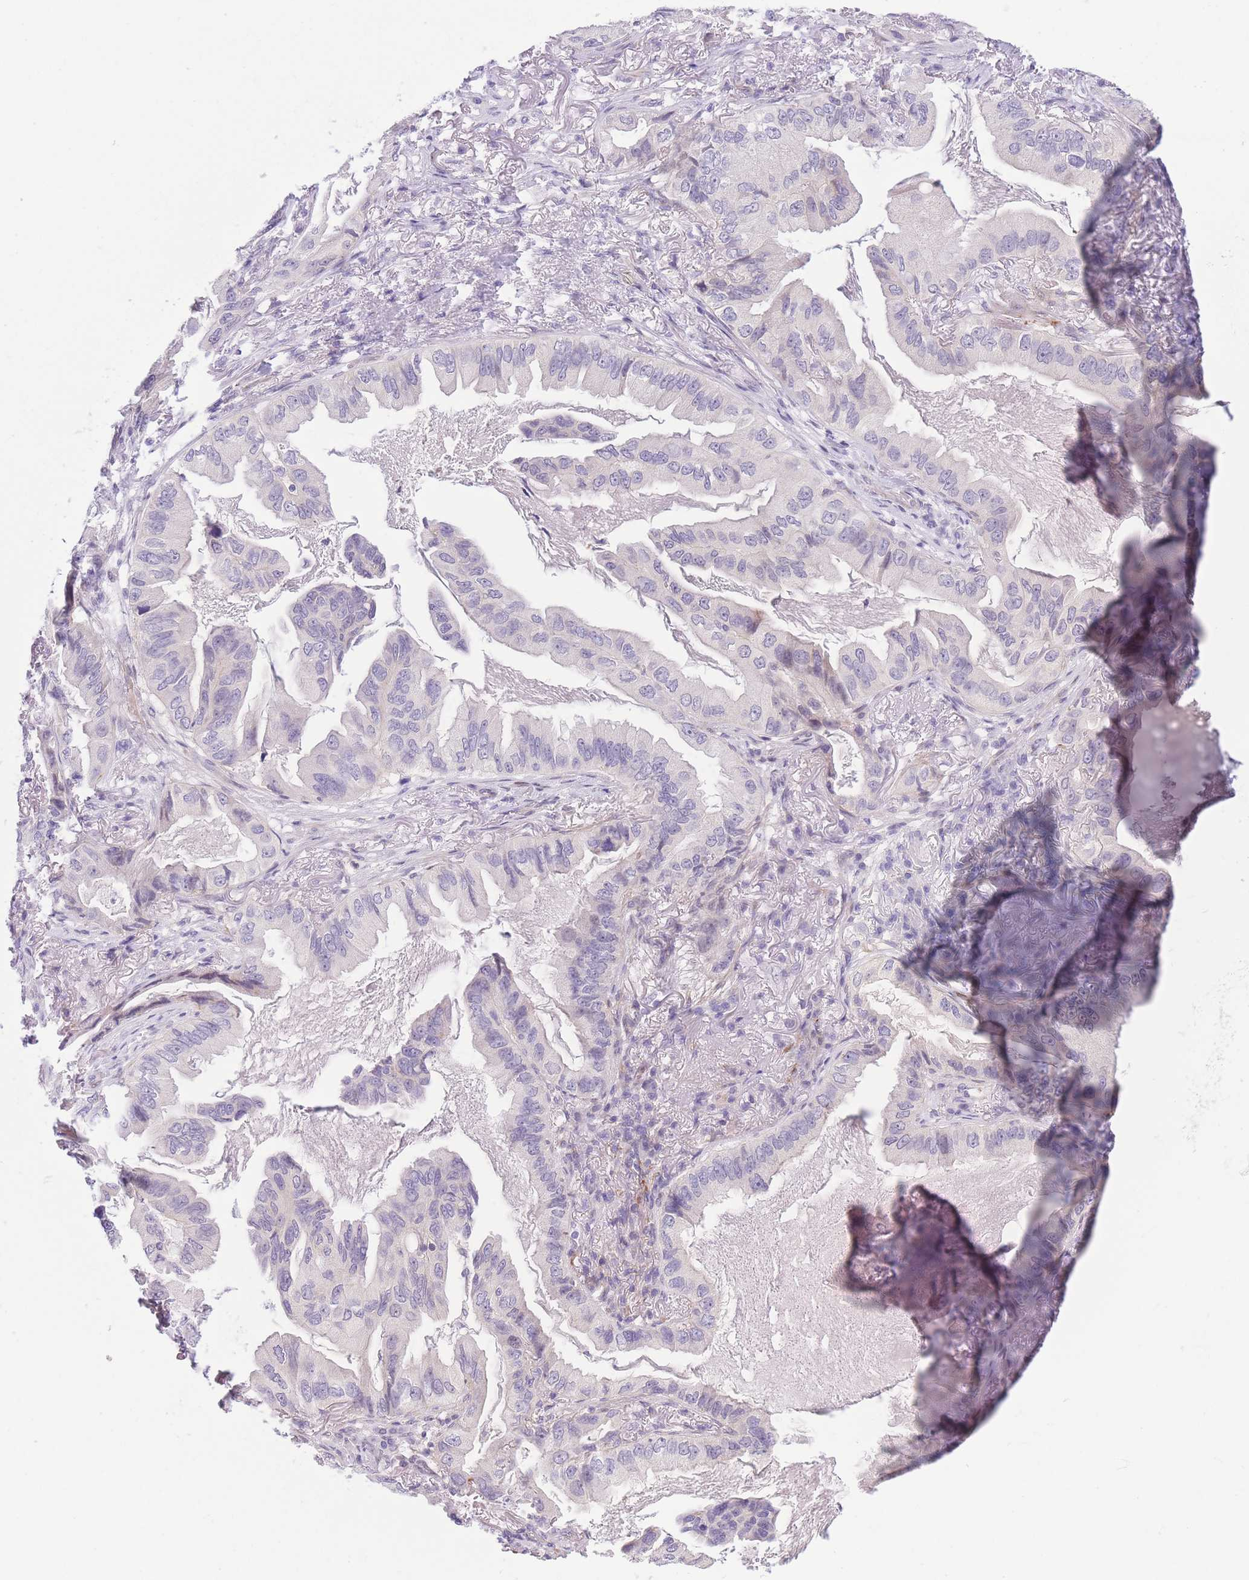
{"staining": {"intensity": "negative", "quantity": "none", "location": "none"}, "tissue": "lung cancer", "cell_type": "Tumor cells", "image_type": "cancer", "snomed": [{"axis": "morphology", "description": "Adenocarcinoma, NOS"}, {"axis": "topography", "description": "Lung"}], "caption": "The micrograph shows no significant staining in tumor cells of lung cancer.", "gene": "C9orf152", "patient": {"sex": "female", "age": 69}}